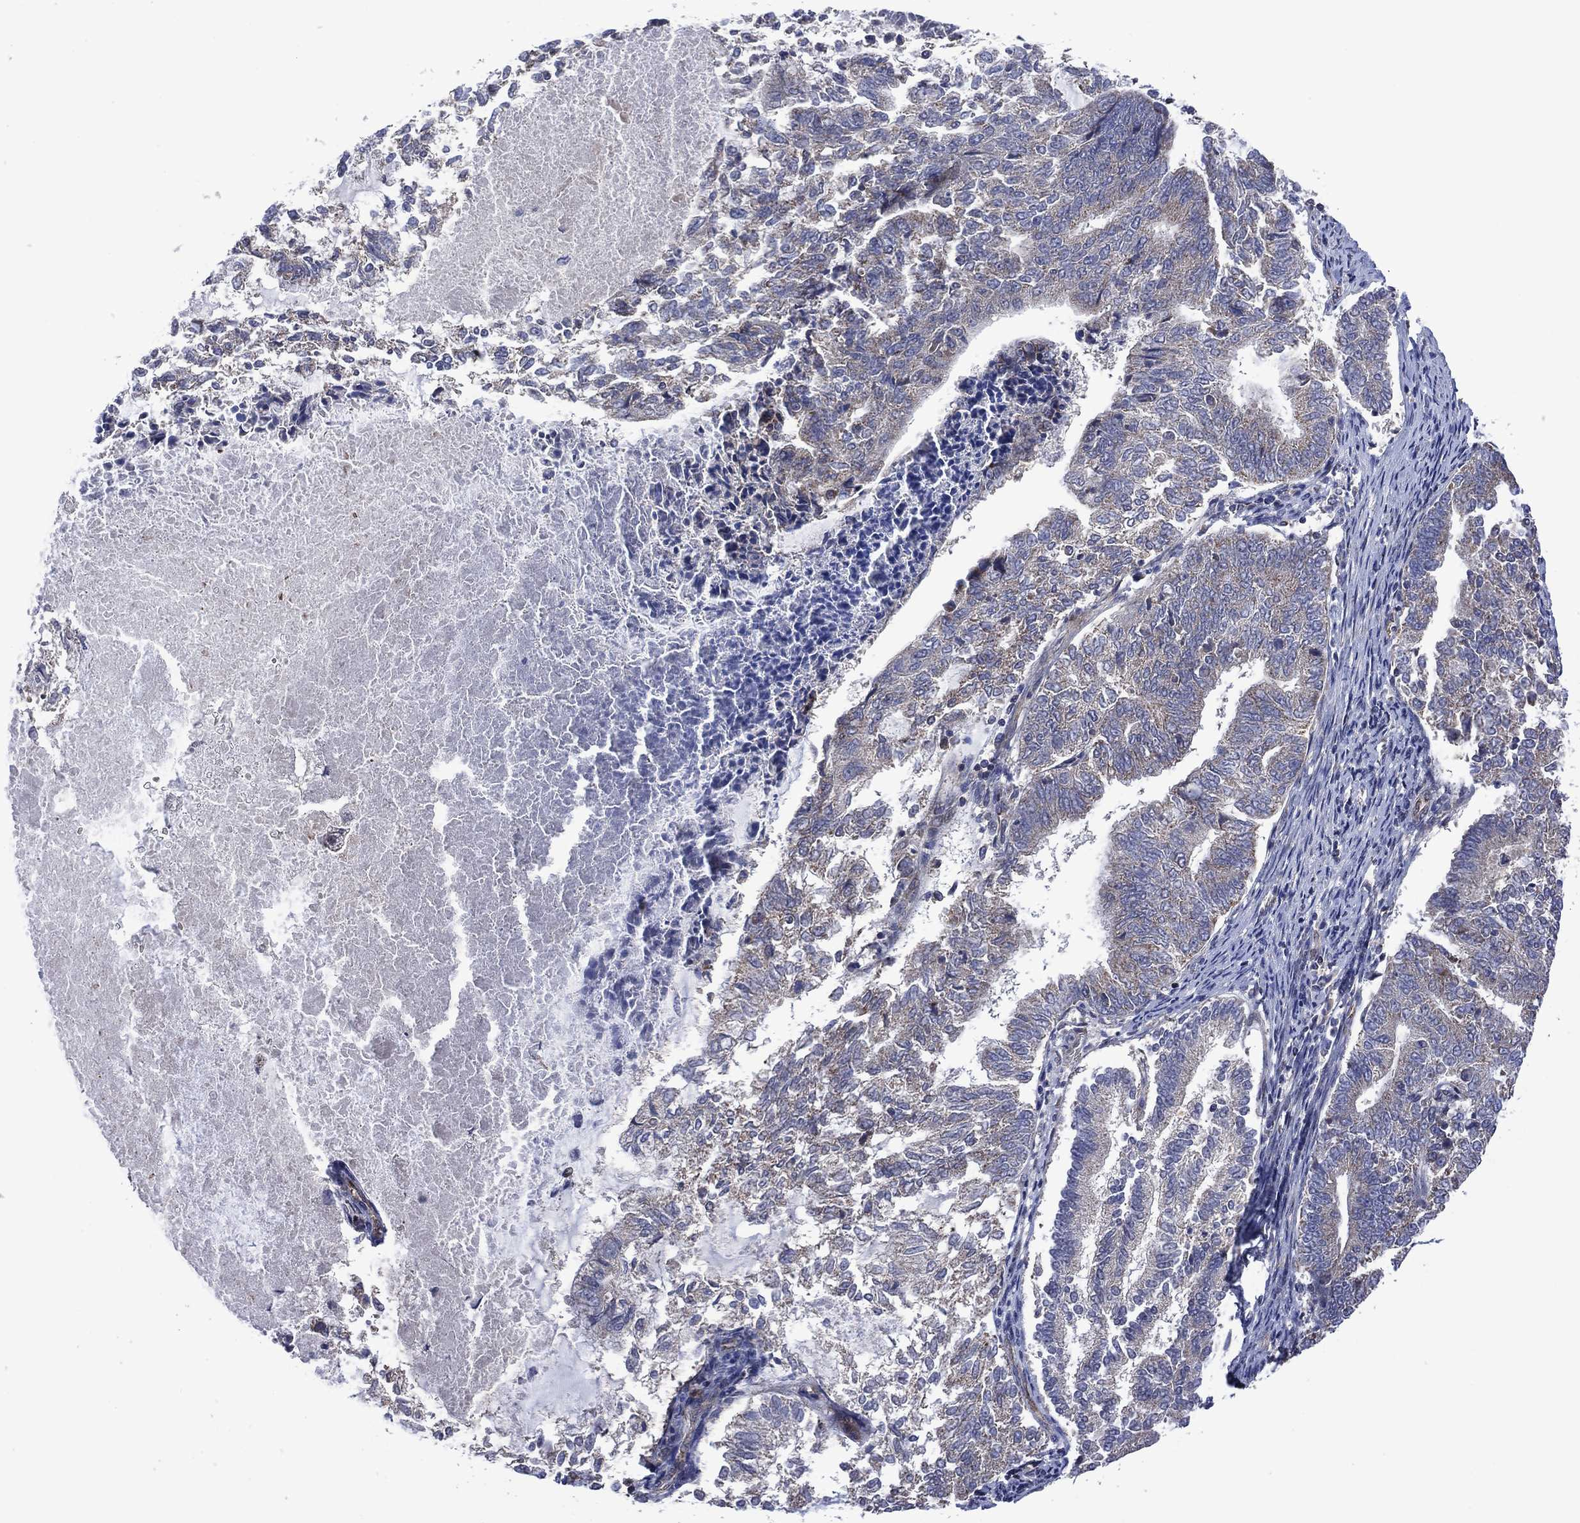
{"staining": {"intensity": "negative", "quantity": "none", "location": "none"}, "tissue": "endometrial cancer", "cell_type": "Tumor cells", "image_type": "cancer", "snomed": [{"axis": "morphology", "description": "Adenocarcinoma, NOS"}, {"axis": "topography", "description": "Endometrium"}], "caption": "The photomicrograph reveals no significant expression in tumor cells of endometrial cancer. (Immunohistochemistry, brightfield microscopy, high magnification).", "gene": "HTD2", "patient": {"sex": "female", "age": 65}}